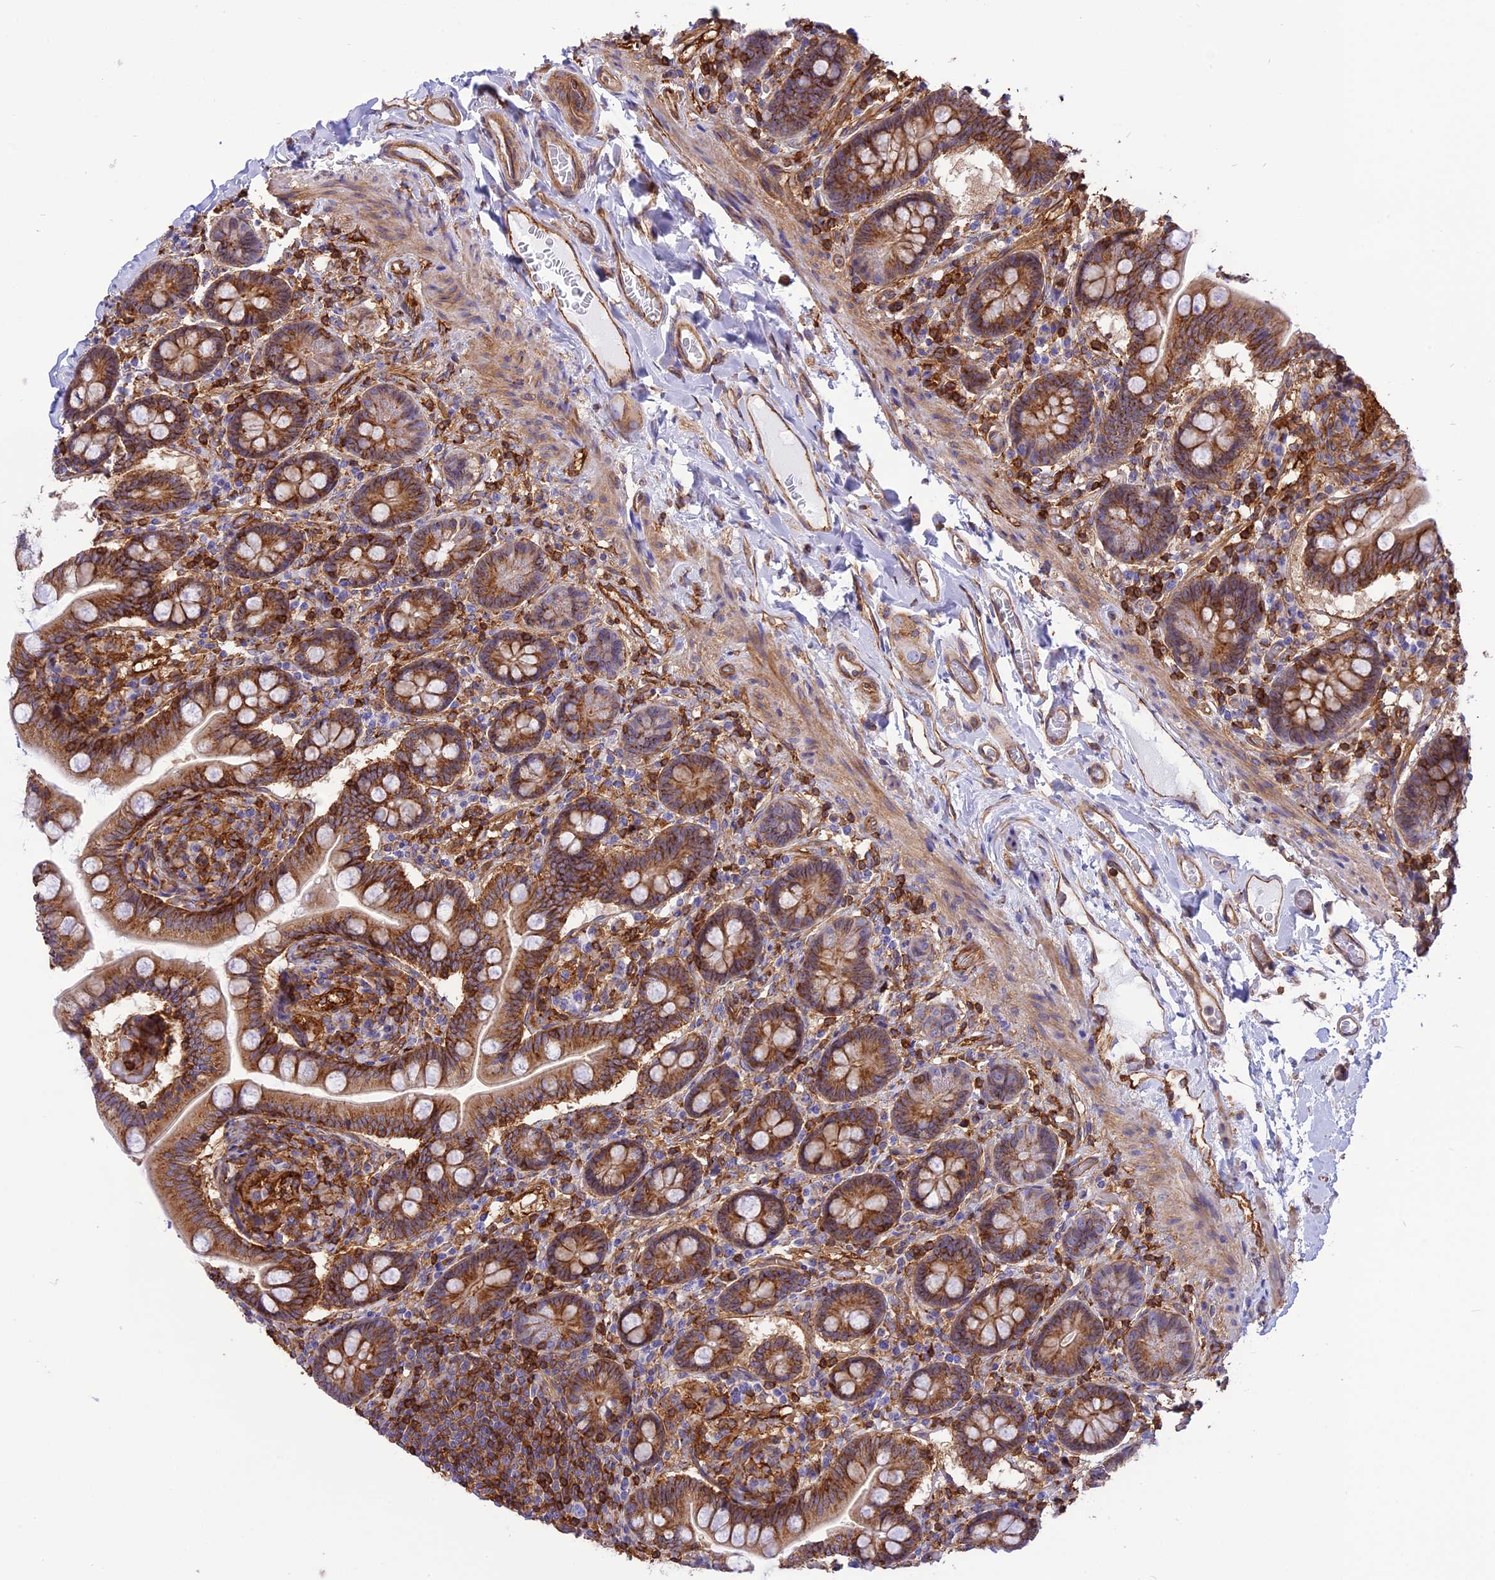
{"staining": {"intensity": "moderate", "quantity": ">75%", "location": "cytoplasmic/membranous"}, "tissue": "small intestine", "cell_type": "Glandular cells", "image_type": "normal", "snomed": [{"axis": "morphology", "description": "Normal tissue, NOS"}, {"axis": "topography", "description": "Small intestine"}], "caption": "Moderate cytoplasmic/membranous positivity for a protein is identified in approximately >75% of glandular cells of normal small intestine using immunohistochemistry.", "gene": "SEPTIN9", "patient": {"sex": "female", "age": 64}}